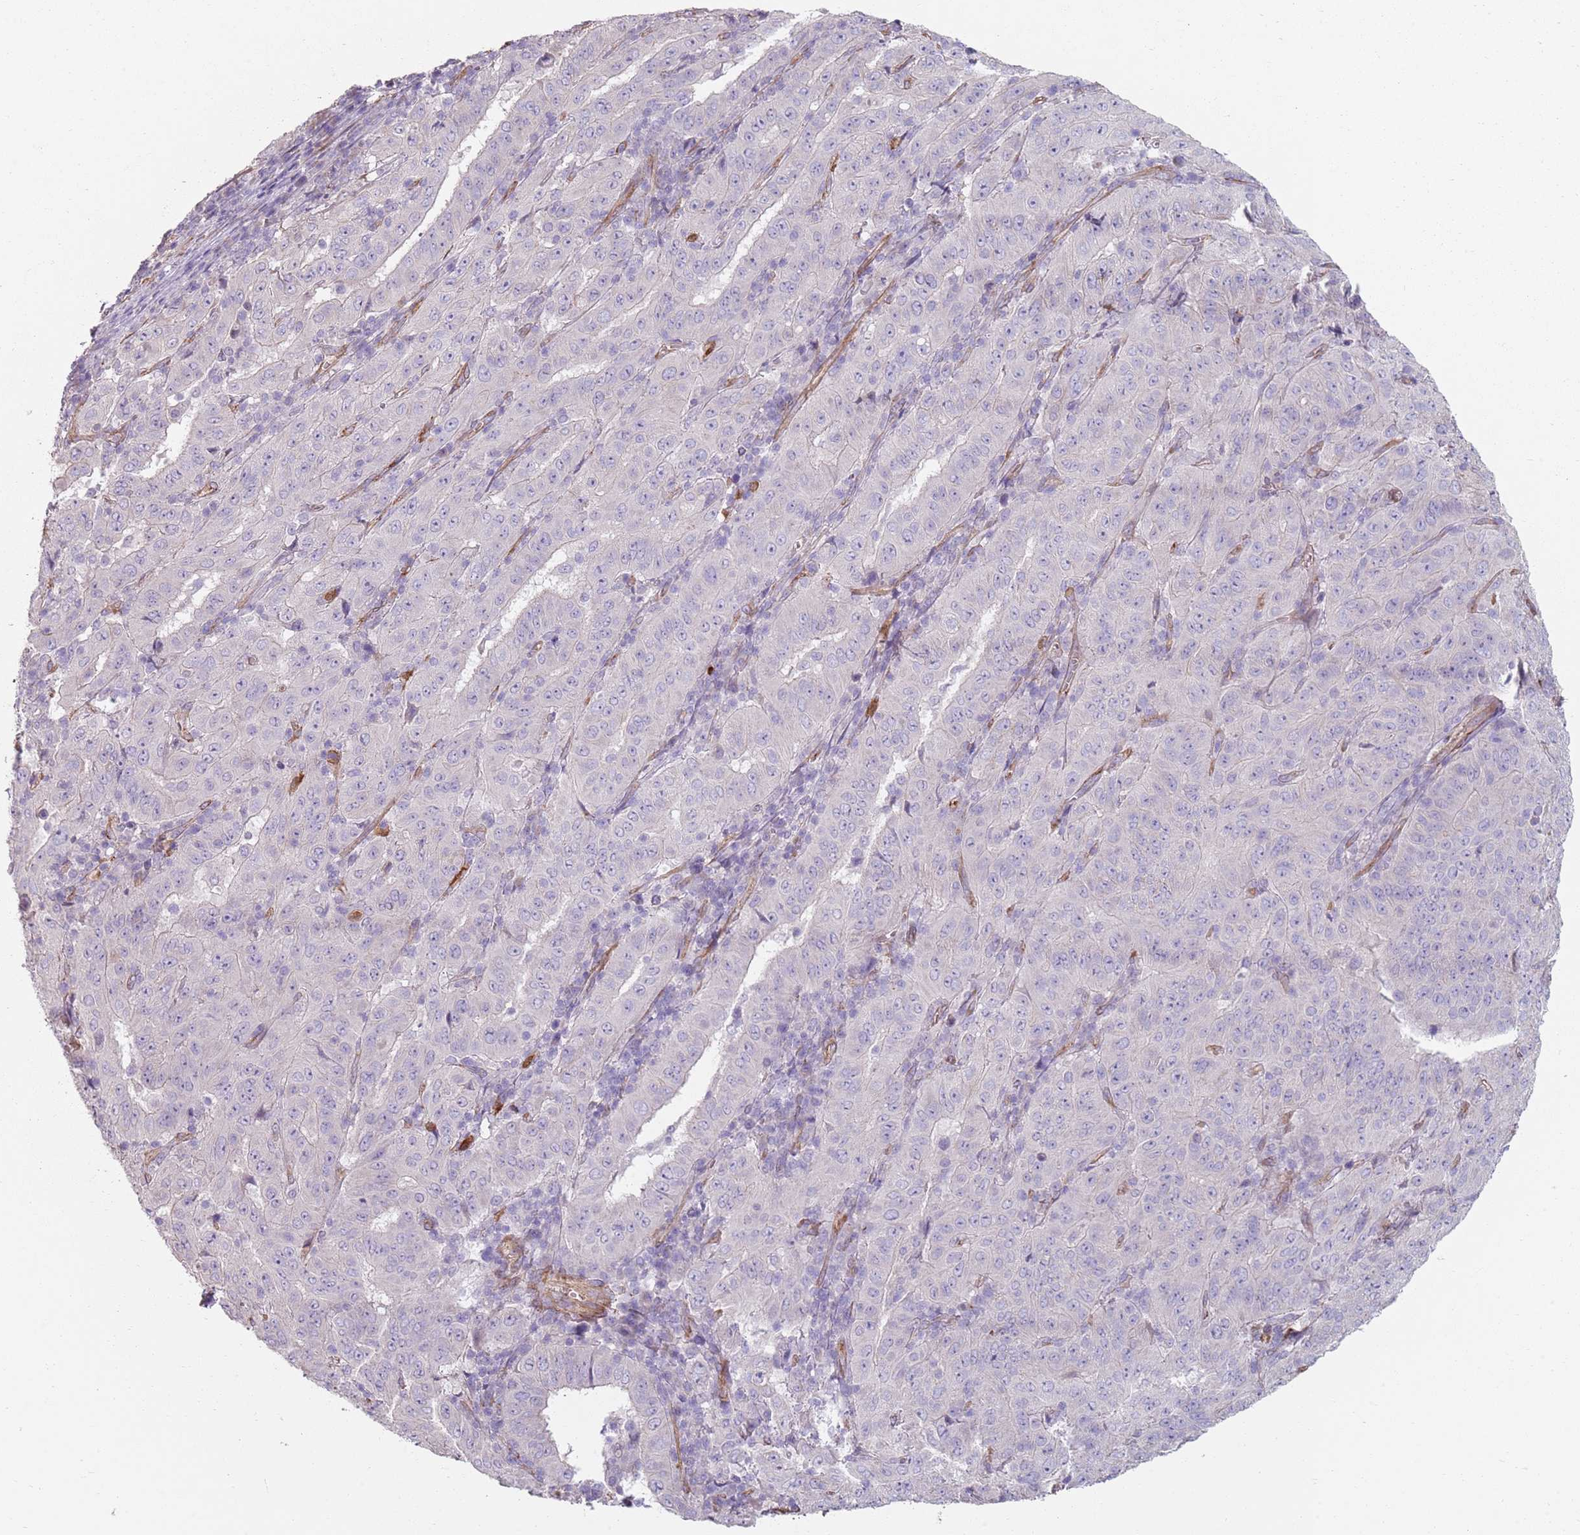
{"staining": {"intensity": "negative", "quantity": "none", "location": "none"}, "tissue": "pancreatic cancer", "cell_type": "Tumor cells", "image_type": "cancer", "snomed": [{"axis": "morphology", "description": "Adenocarcinoma, NOS"}, {"axis": "topography", "description": "Pancreas"}], "caption": "Immunohistochemistry (IHC) photomicrograph of neoplastic tissue: pancreatic cancer (adenocarcinoma) stained with DAB exhibits no significant protein positivity in tumor cells.", "gene": "PHLPP2", "patient": {"sex": "male", "age": 63}}